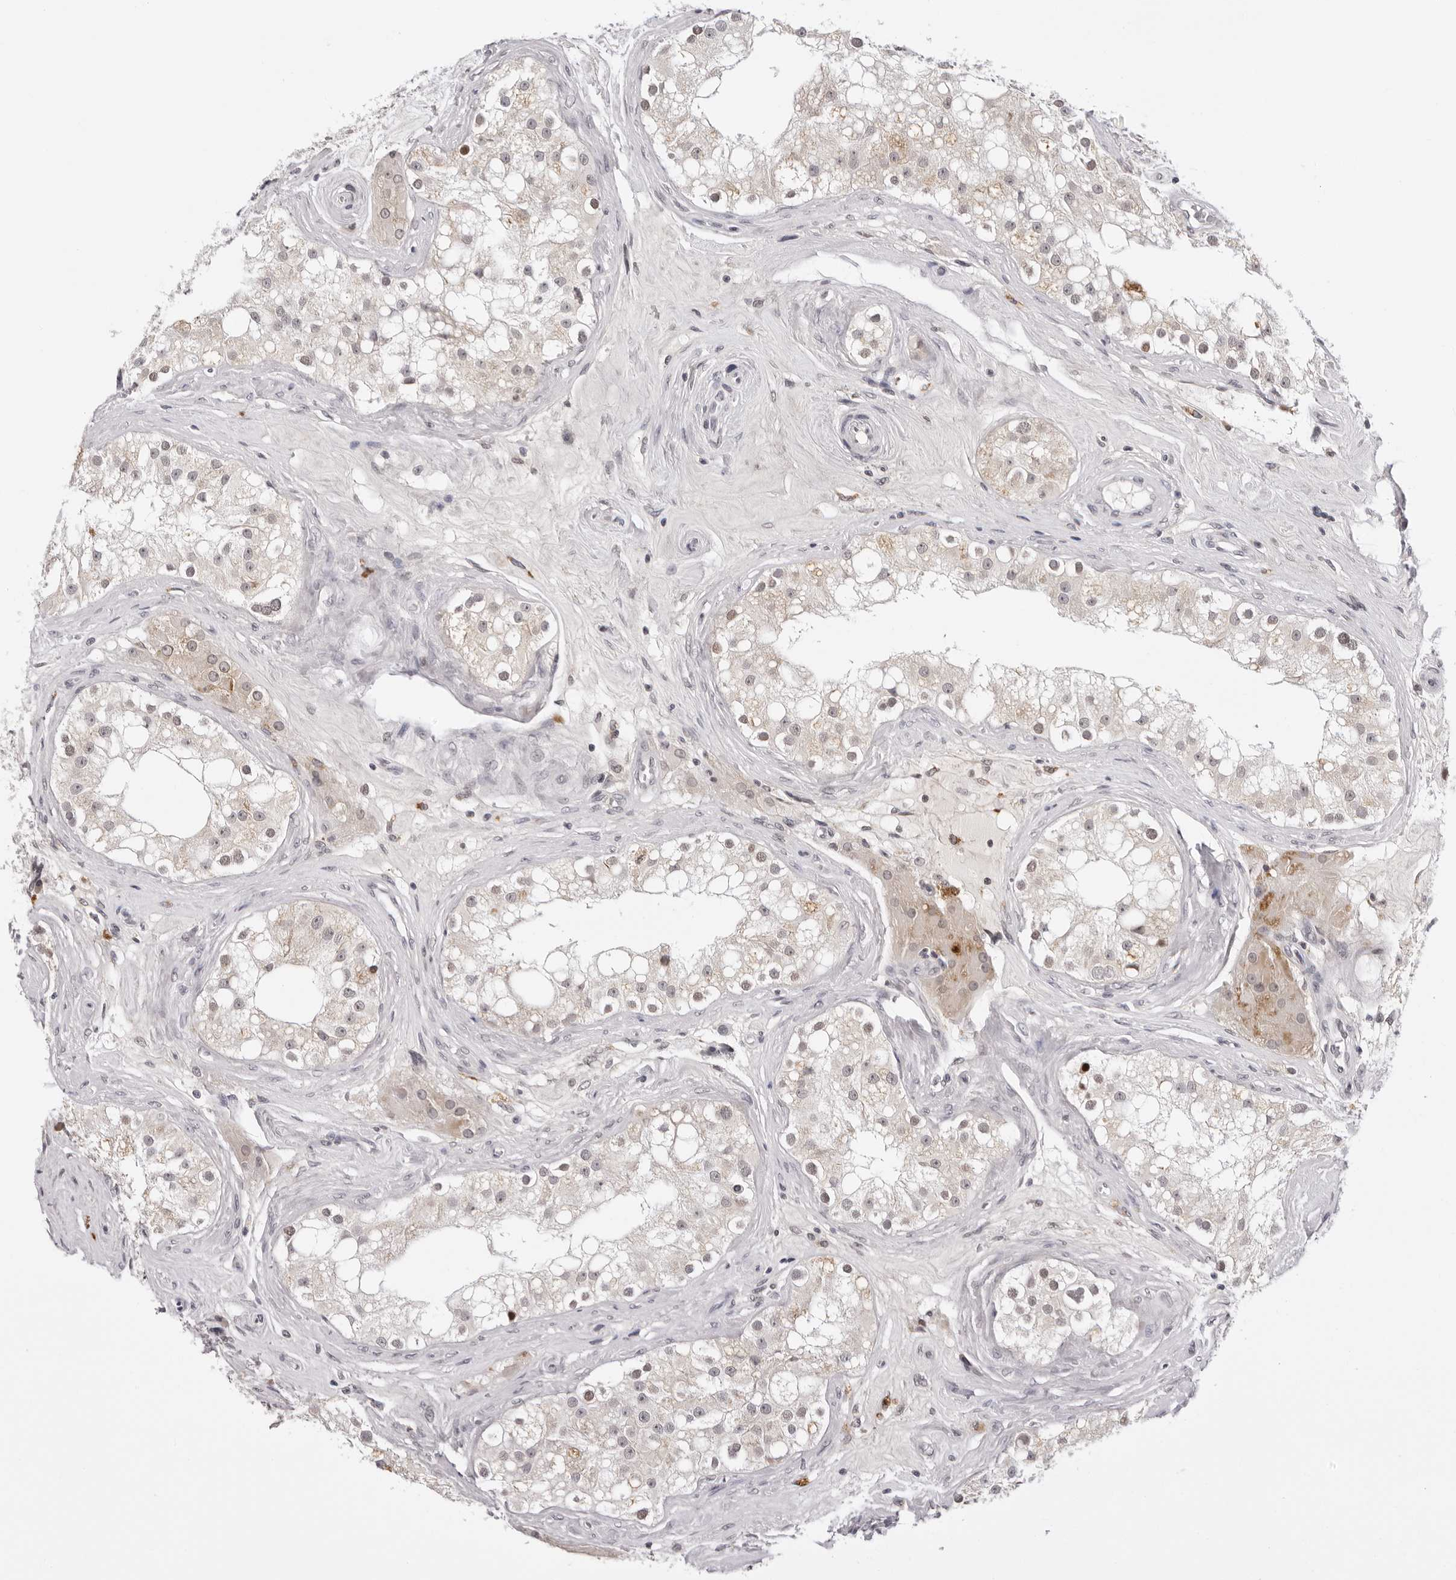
{"staining": {"intensity": "weak", "quantity": "<25%", "location": "cytoplasmic/membranous"}, "tissue": "testis", "cell_type": "Cells in seminiferous ducts", "image_type": "normal", "snomed": [{"axis": "morphology", "description": "Normal tissue, NOS"}, {"axis": "topography", "description": "Testis"}], "caption": "The IHC micrograph has no significant expression in cells in seminiferous ducts of testis. Nuclei are stained in blue.", "gene": "PRUNE1", "patient": {"sex": "male", "age": 84}}